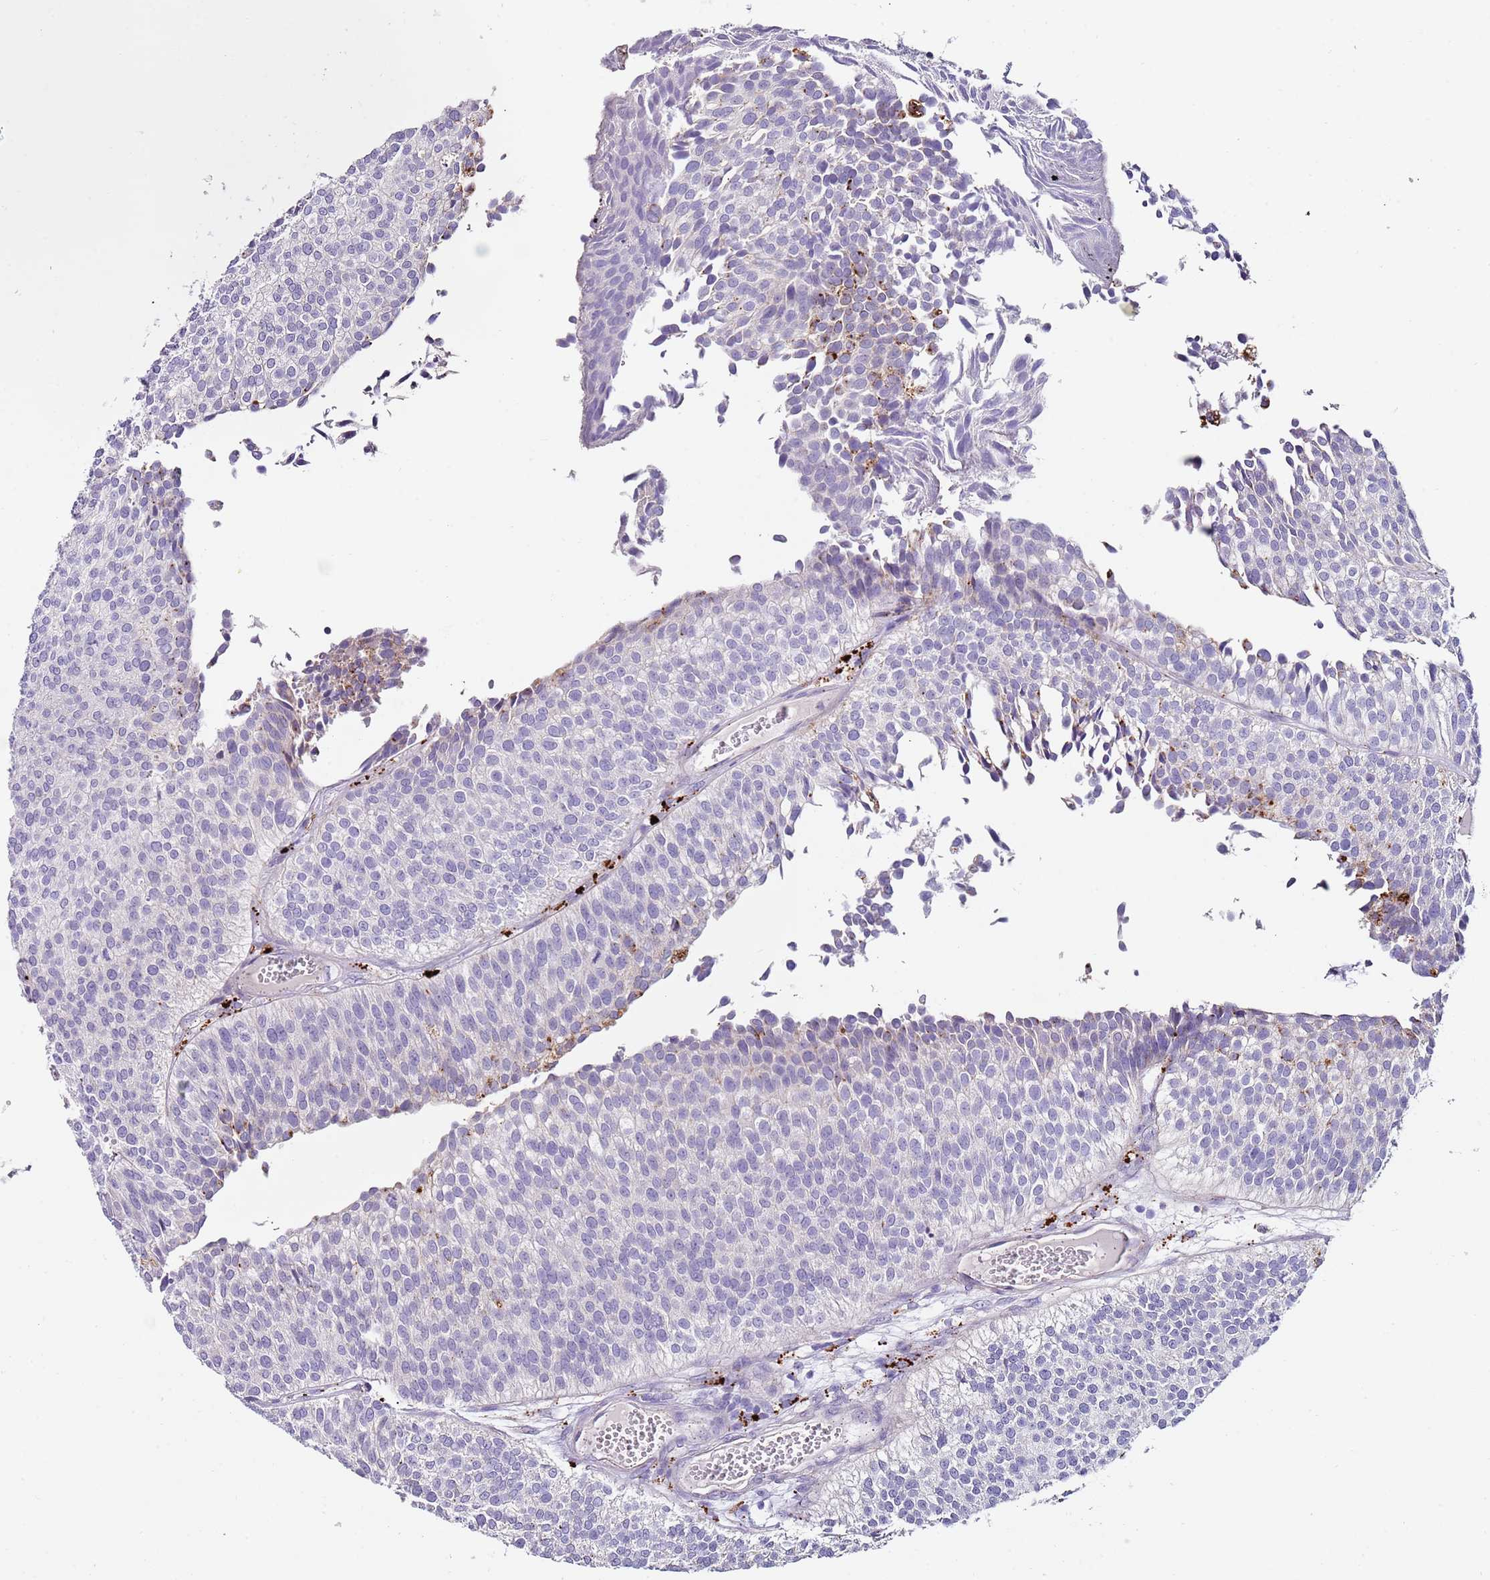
{"staining": {"intensity": "strong", "quantity": "<25%", "location": "cytoplasmic/membranous"}, "tissue": "urothelial cancer", "cell_type": "Tumor cells", "image_type": "cancer", "snomed": [{"axis": "morphology", "description": "Urothelial carcinoma, Low grade"}, {"axis": "topography", "description": "Urinary bladder"}], "caption": "Urothelial cancer stained for a protein displays strong cytoplasmic/membranous positivity in tumor cells. The staining was performed using DAB, with brown indicating positive protein expression. Nuclei are stained blue with hematoxylin.", "gene": "LRRN3", "patient": {"sex": "male", "age": 84}}